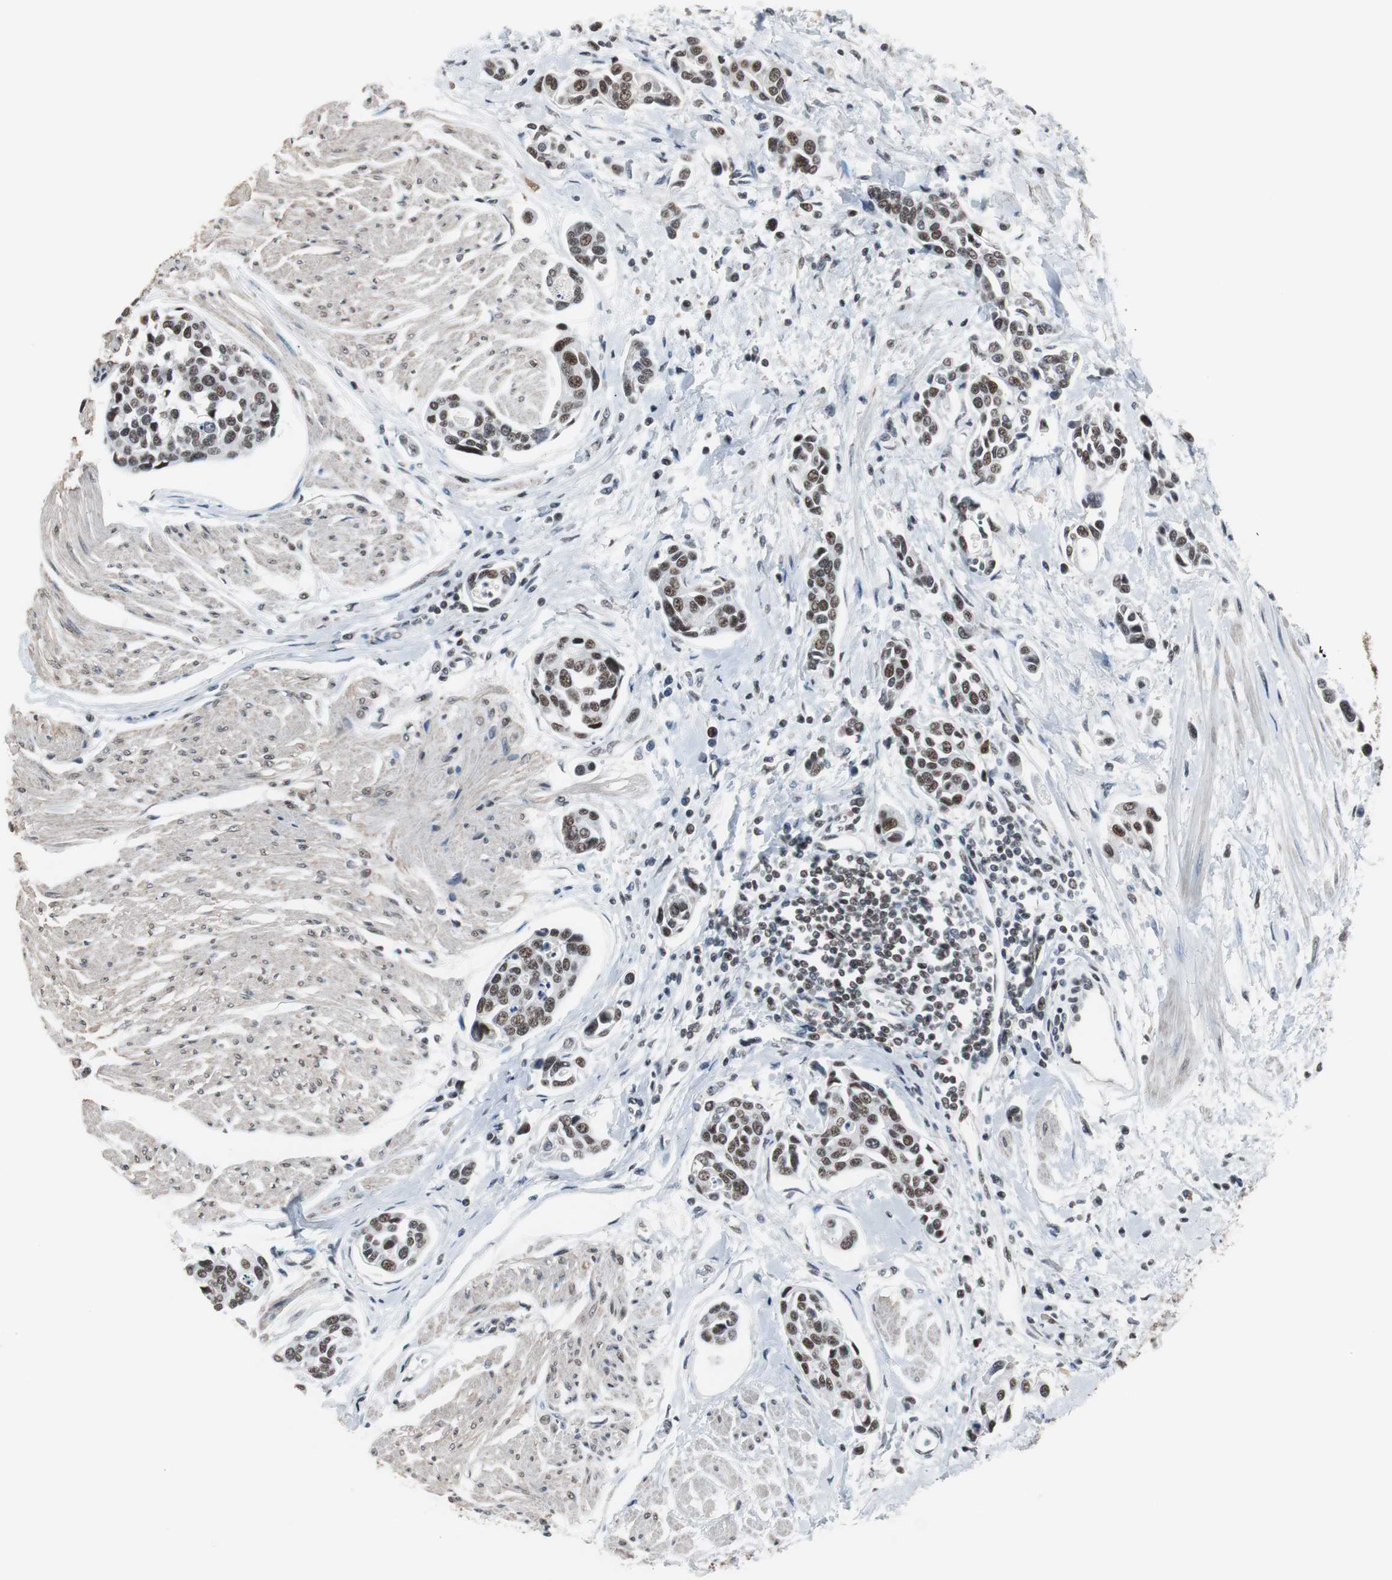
{"staining": {"intensity": "strong", "quantity": ">75%", "location": "nuclear"}, "tissue": "urothelial cancer", "cell_type": "Tumor cells", "image_type": "cancer", "snomed": [{"axis": "morphology", "description": "Urothelial carcinoma, High grade"}, {"axis": "topography", "description": "Urinary bladder"}], "caption": "Immunohistochemistry (IHC) of urothelial cancer displays high levels of strong nuclear expression in approximately >75% of tumor cells. Nuclei are stained in blue.", "gene": "TAF7", "patient": {"sex": "male", "age": 78}}